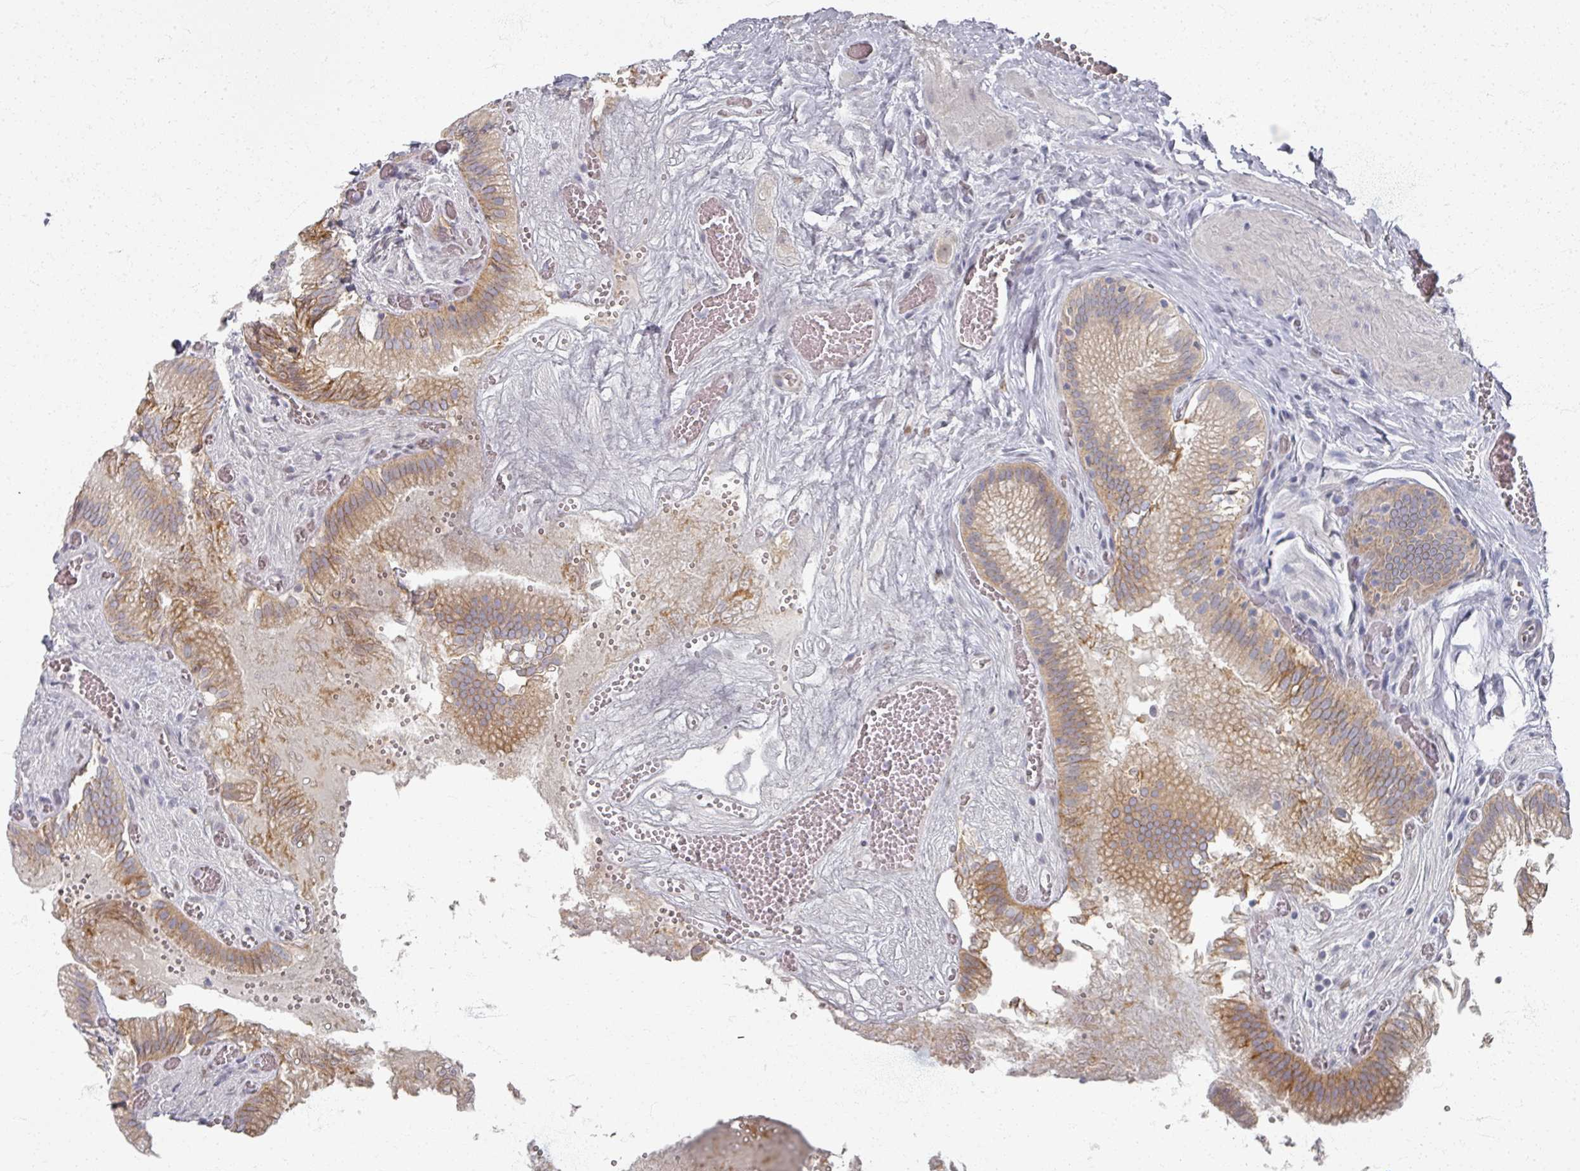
{"staining": {"intensity": "moderate", "quantity": ">75%", "location": "cytoplasmic/membranous"}, "tissue": "gallbladder", "cell_type": "Glandular cells", "image_type": "normal", "snomed": [{"axis": "morphology", "description": "Normal tissue, NOS"}, {"axis": "topography", "description": "Gallbladder"}, {"axis": "topography", "description": "Peripheral nerve tissue"}], "caption": "Brown immunohistochemical staining in normal gallbladder demonstrates moderate cytoplasmic/membranous positivity in about >75% of glandular cells.", "gene": "TTYH3", "patient": {"sex": "male", "age": 17}}